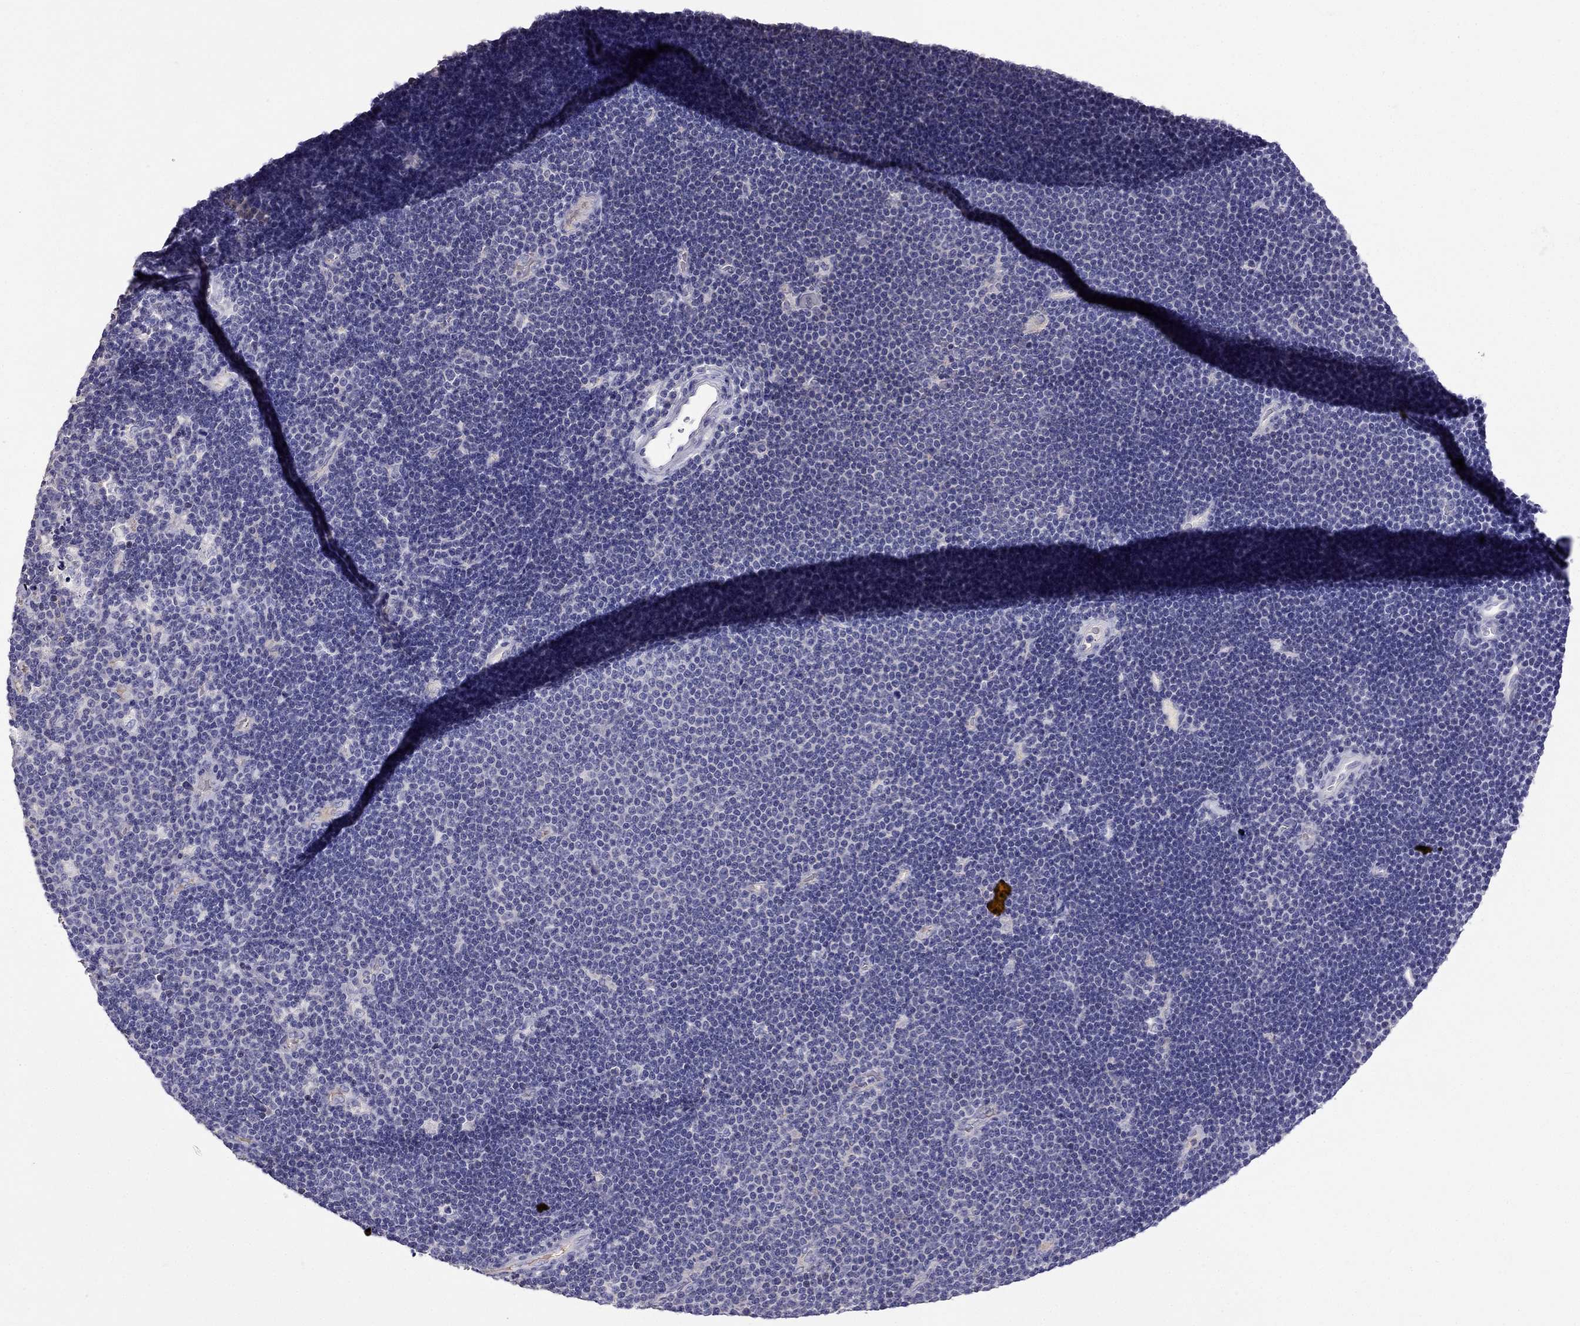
{"staining": {"intensity": "negative", "quantity": "none", "location": "none"}, "tissue": "lymphoma", "cell_type": "Tumor cells", "image_type": "cancer", "snomed": [{"axis": "morphology", "description": "Malignant lymphoma, non-Hodgkin's type, Low grade"}, {"axis": "topography", "description": "Brain"}], "caption": "Immunohistochemistry (IHC) image of human low-grade malignant lymphoma, non-Hodgkin's type stained for a protein (brown), which exhibits no staining in tumor cells.", "gene": "TBC1D21", "patient": {"sex": "female", "age": 66}}